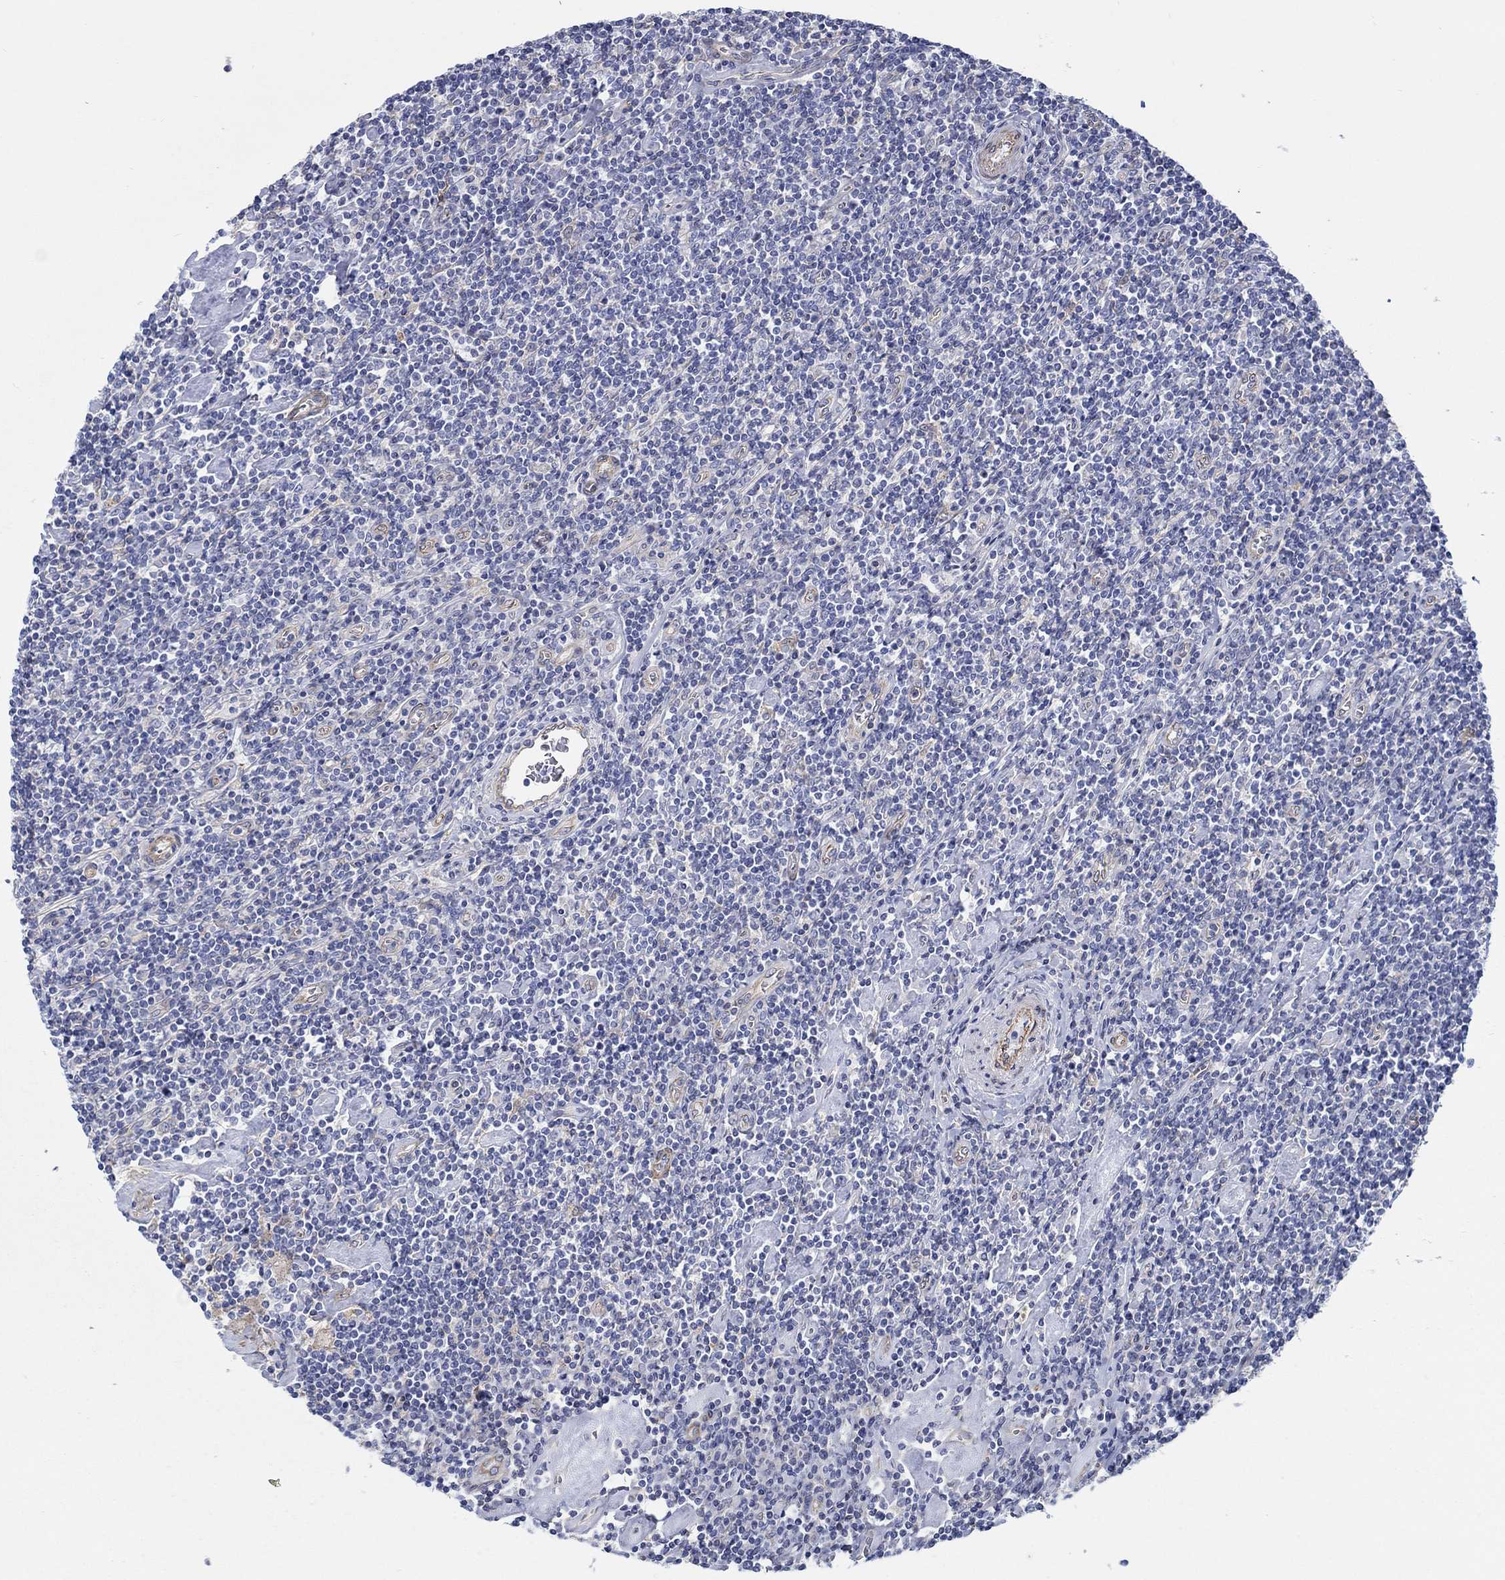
{"staining": {"intensity": "negative", "quantity": "none", "location": "none"}, "tissue": "lymphoma", "cell_type": "Tumor cells", "image_type": "cancer", "snomed": [{"axis": "morphology", "description": "Hodgkin's disease, NOS"}, {"axis": "topography", "description": "Lymph node"}], "caption": "This is an immunohistochemistry micrograph of lymphoma. There is no expression in tumor cells.", "gene": "FMN1", "patient": {"sex": "male", "age": 40}}